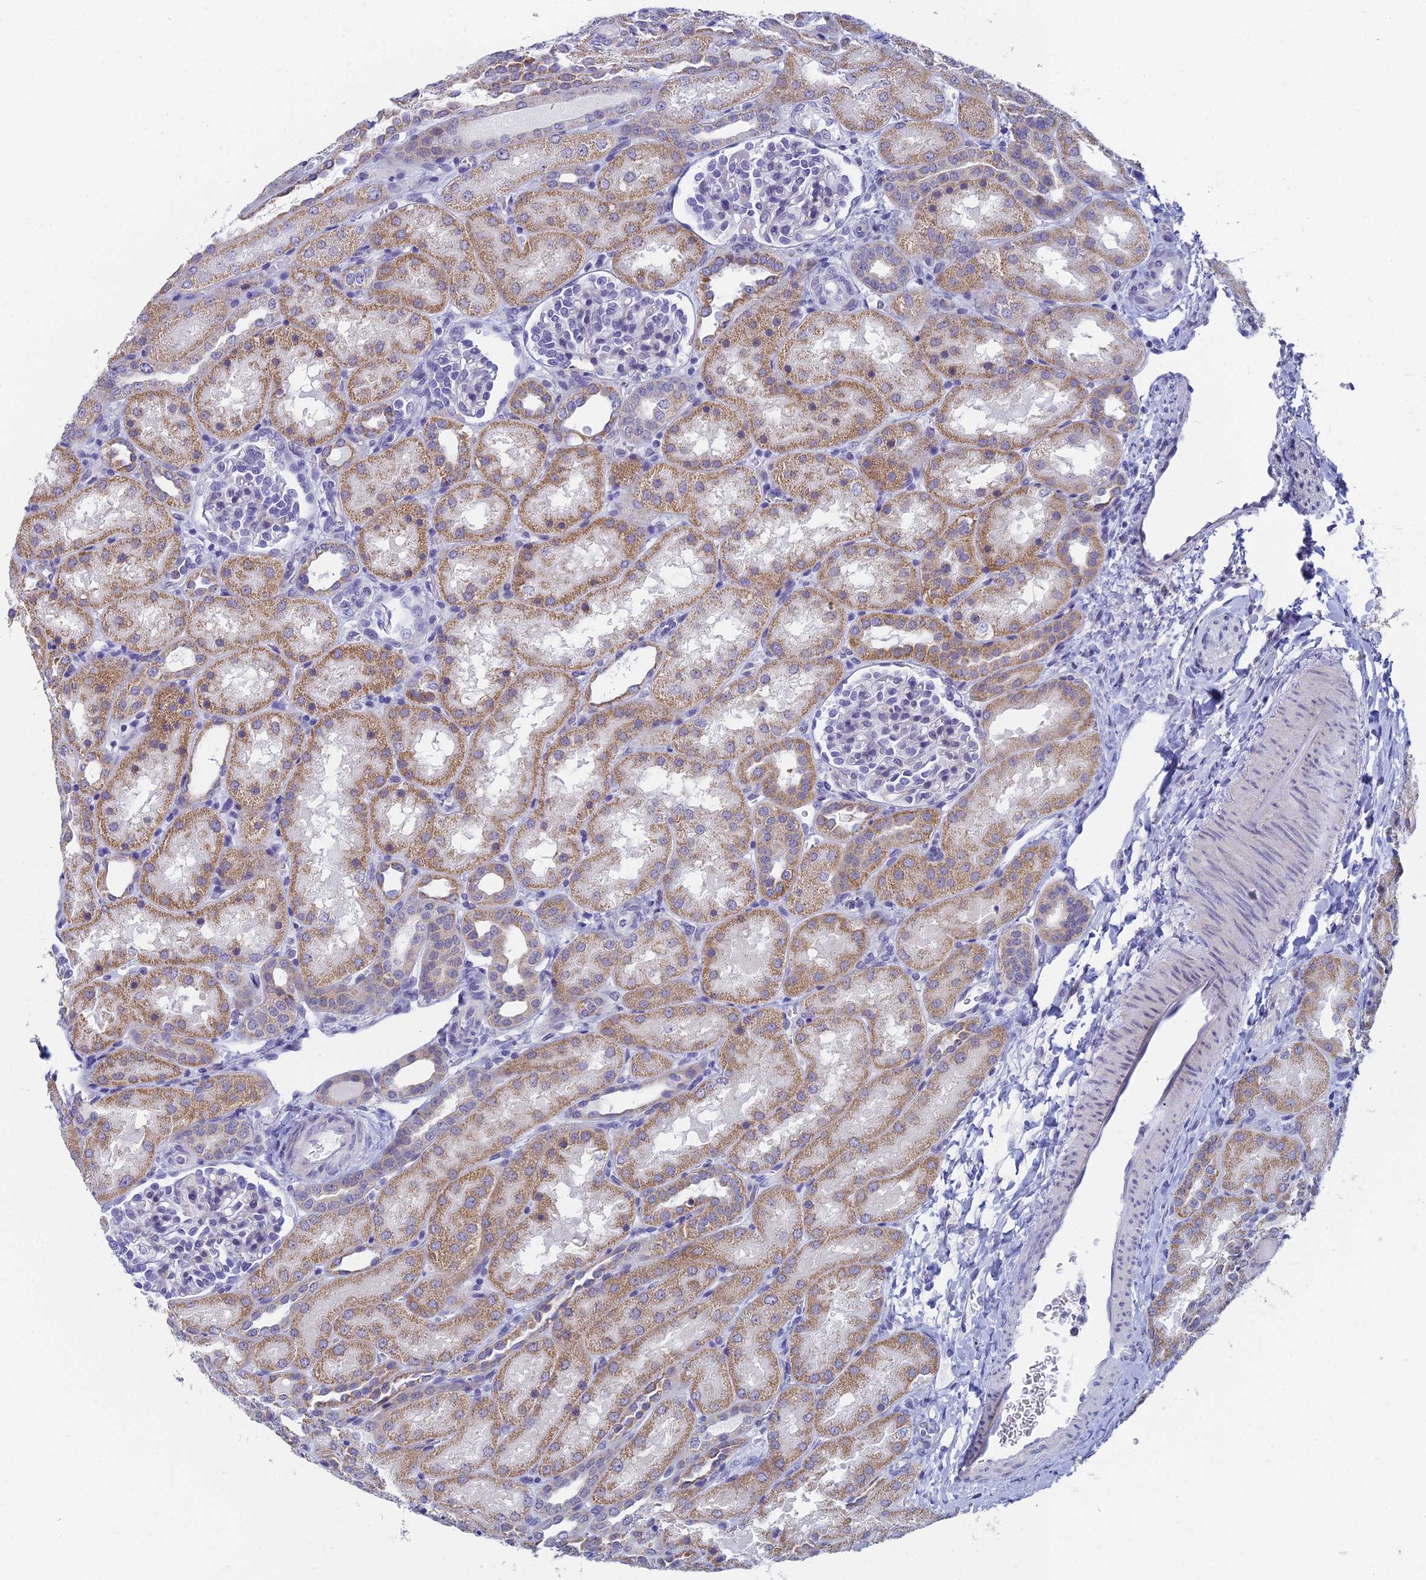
{"staining": {"intensity": "negative", "quantity": "none", "location": "none"}, "tissue": "kidney", "cell_type": "Cells in glomeruli", "image_type": "normal", "snomed": [{"axis": "morphology", "description": "Normal tissue, NOS"}, {"axis": "topography", "description": "Kidney"}], "caption": "DAB (3,3'-diaminobenzidine) immunohistochemical staining of unremarkable human kidney displays no significant staining in cells in glomeruli. (DAB (3,3'-diaminobenzidine) IHC, high magnification).", "gene": "REXO5", "patient": {"sex": "male", "age": 1}}